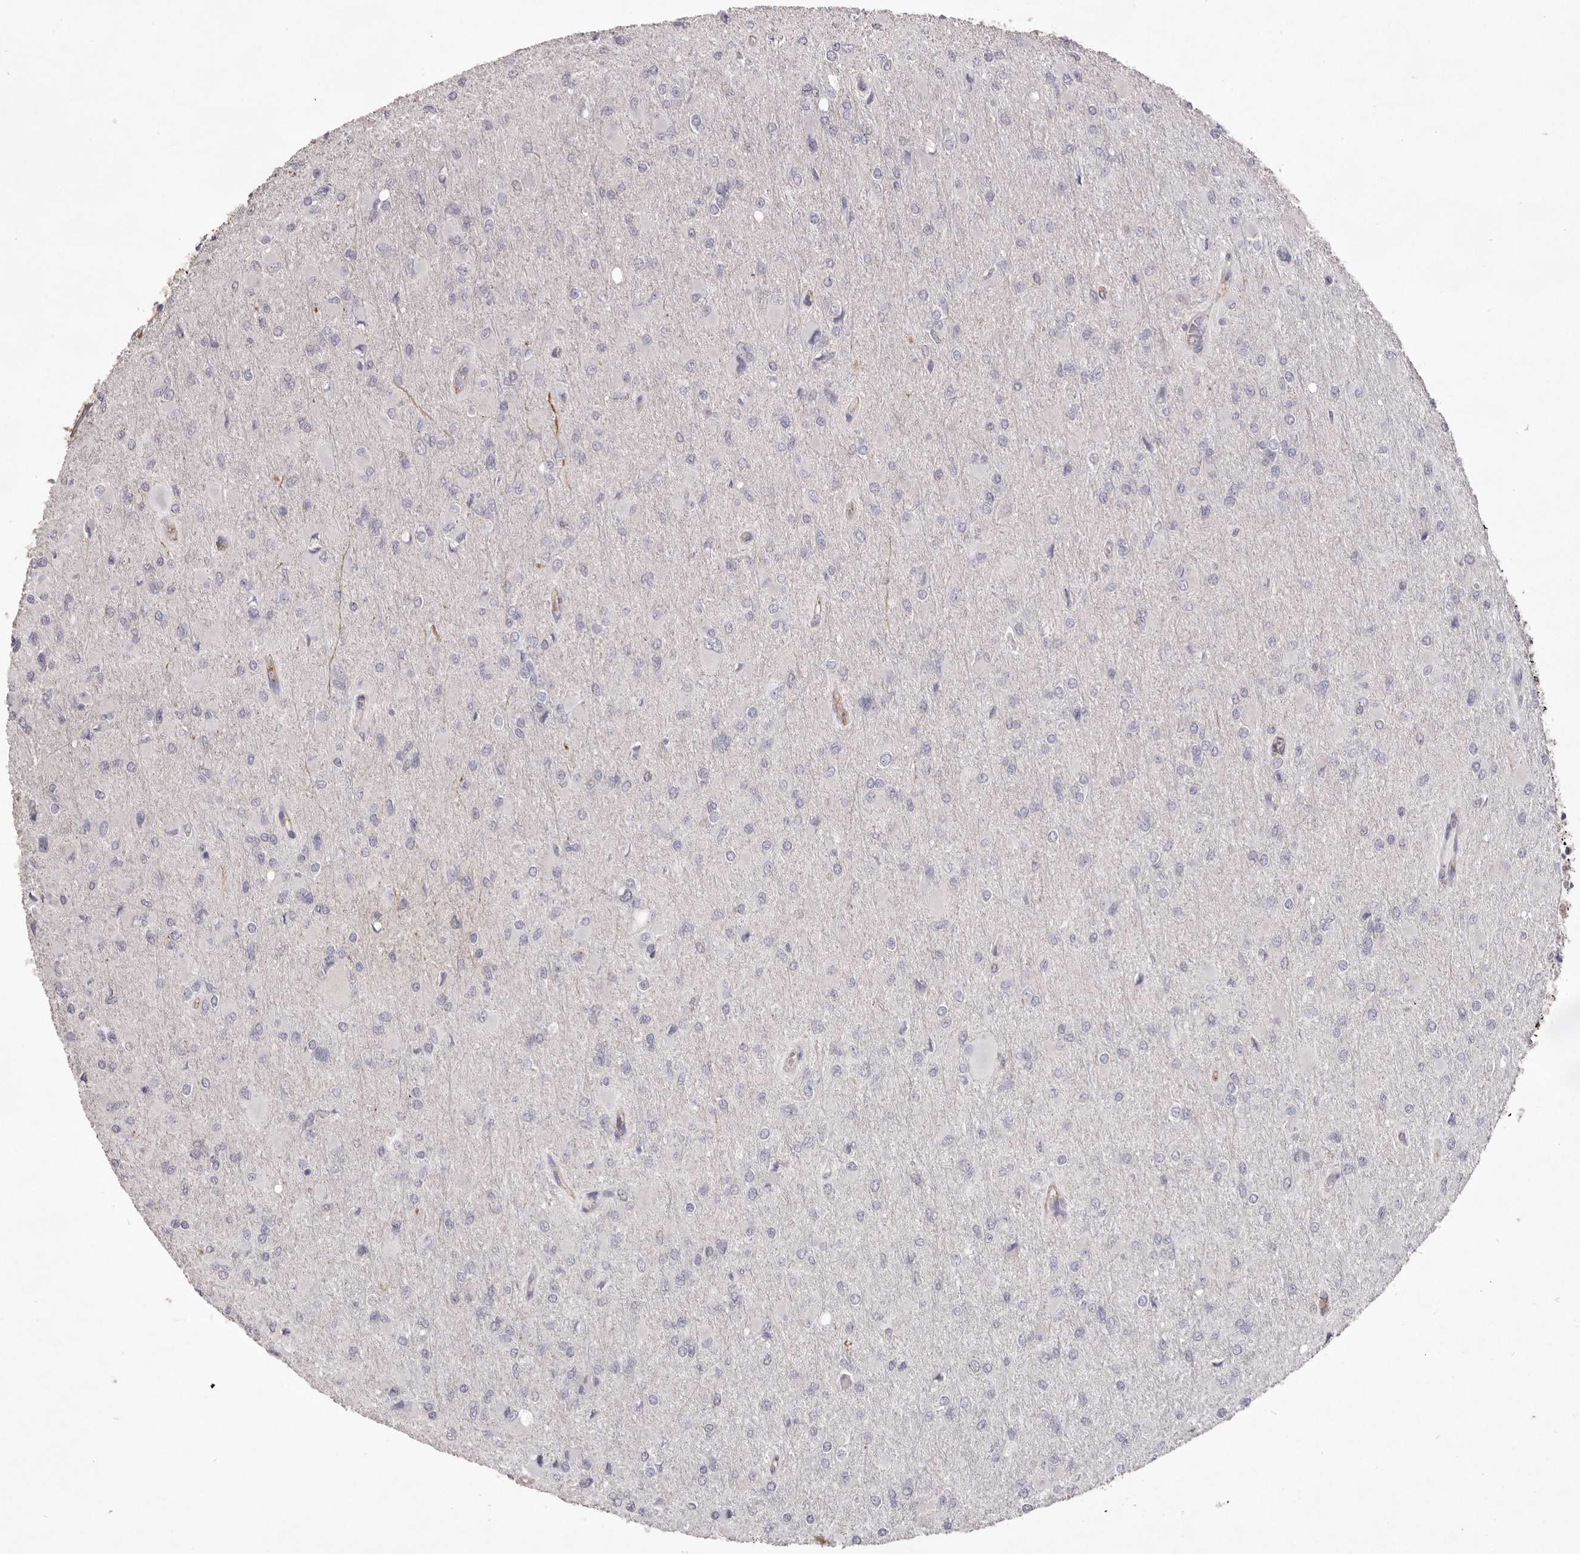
{"staining": {"intensity": "negative", "quantity": "none", "location": "none"}, "tissue": "glioma", "cell_type": "Tumor cells", "image_type": "cancer", "snomed": [{"axis": "morphology", "description": "Glioma, malignant, High grade"}, {"axis": "topography", "description": "Cerebral cortex"}], "caption": "Immunohistochemical staining of glioma displays no significant positivity in tumor cells.", "gene": "ZYG11B", "patient": {"sex": "female", "age": 36}}